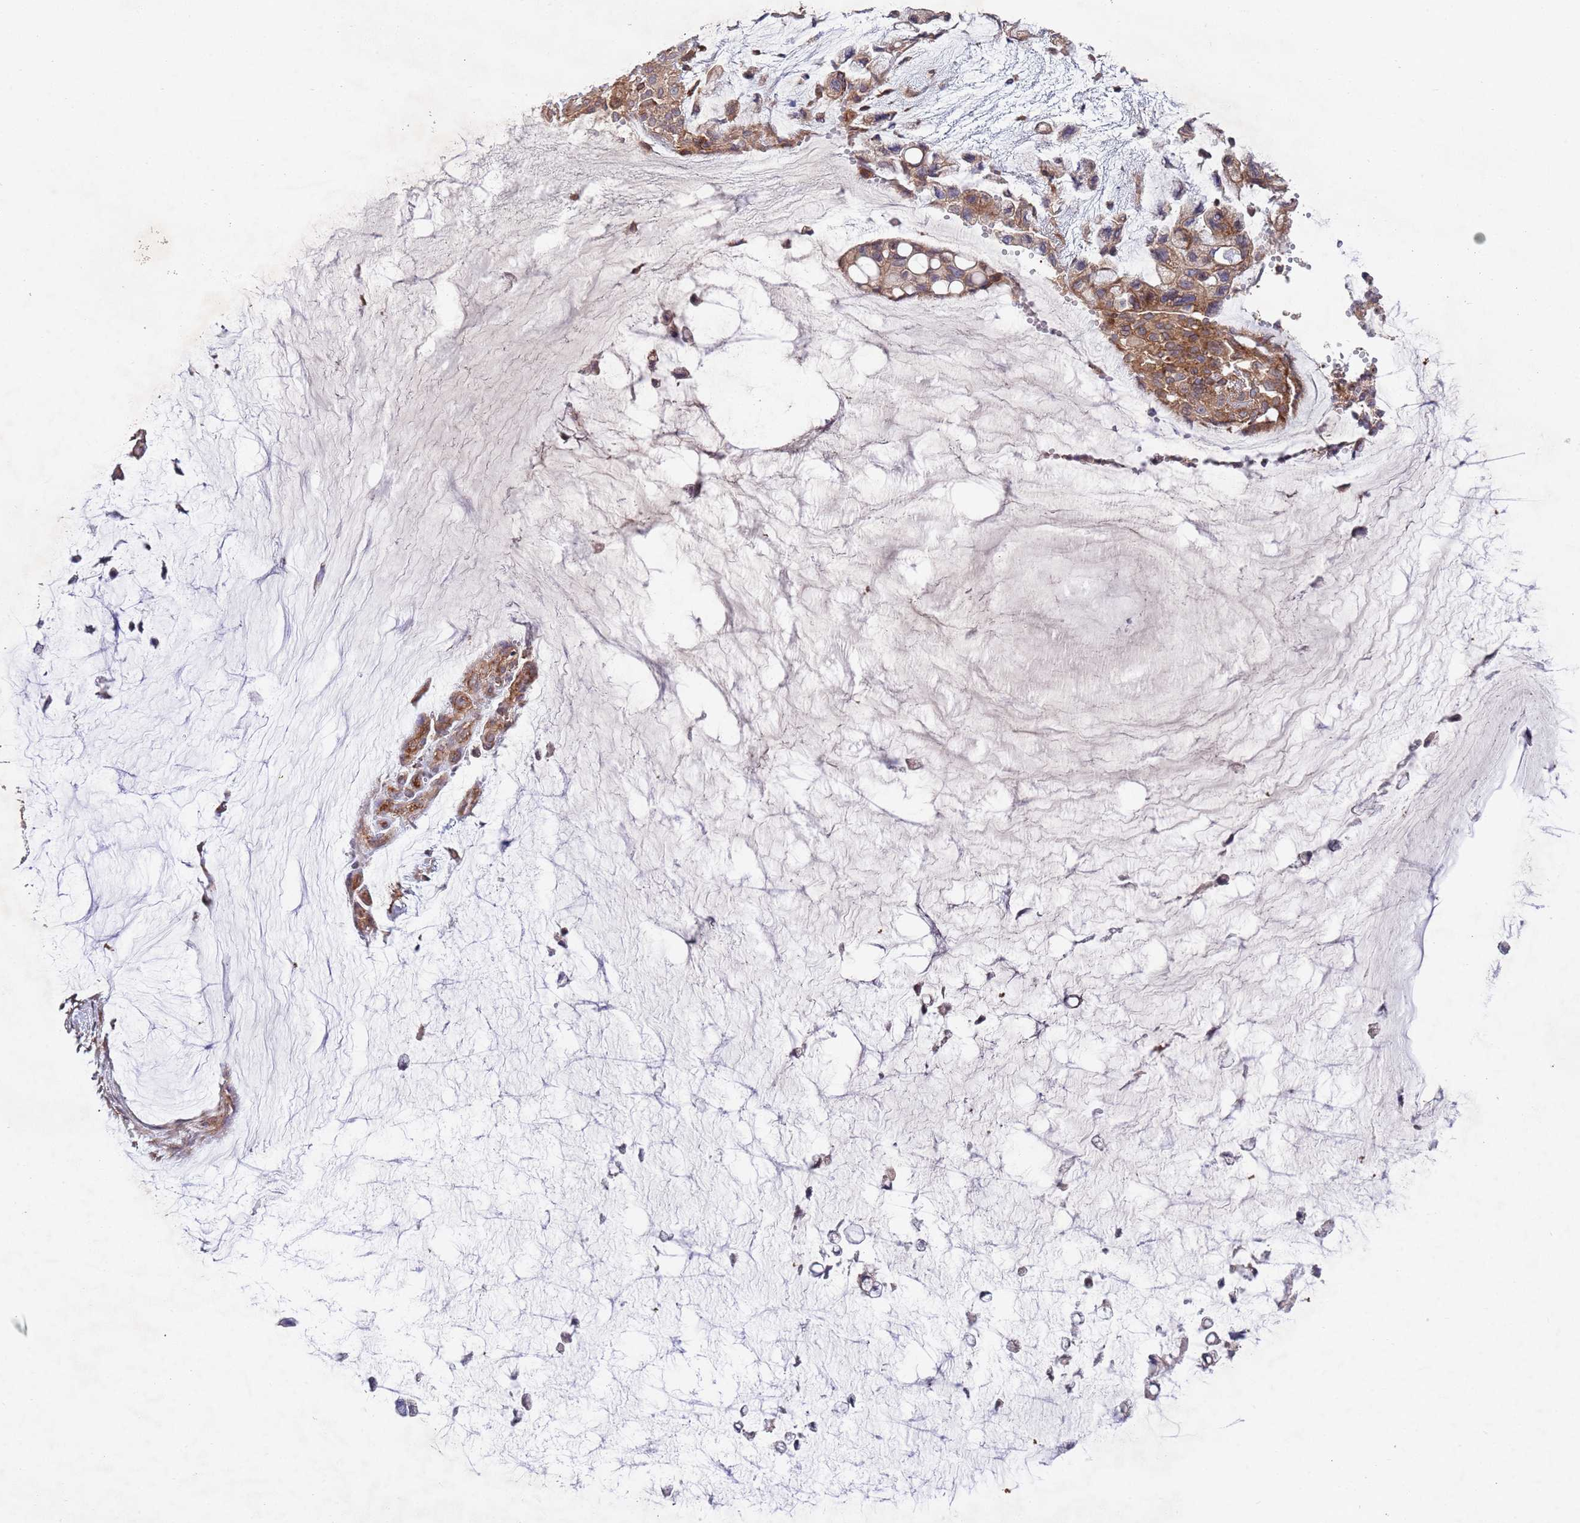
{"staining": {"intensity": "moderate", "quantity": ">75%", "location": "cytoplasmic/membranous"}, "tissue": "ovarian cancer", "cell_type": "Tumor cells", "image_type": "cancer", "snomed": [{"axis": "morphology", "description": "Cystadenocarcinoma, mucinous, NOS"}, {"axis": "topography", "description": "Ovary"}], "caption": "An image showing moderate cytoplasmic/membranous expression in about >75% of tumor cells in mucinous cystadenocarcinoma (ovarian), as visualized by brown immunohistochemical staining.", "gene": "RNF19B", "patient": {"sex": "female", "age": 39}}